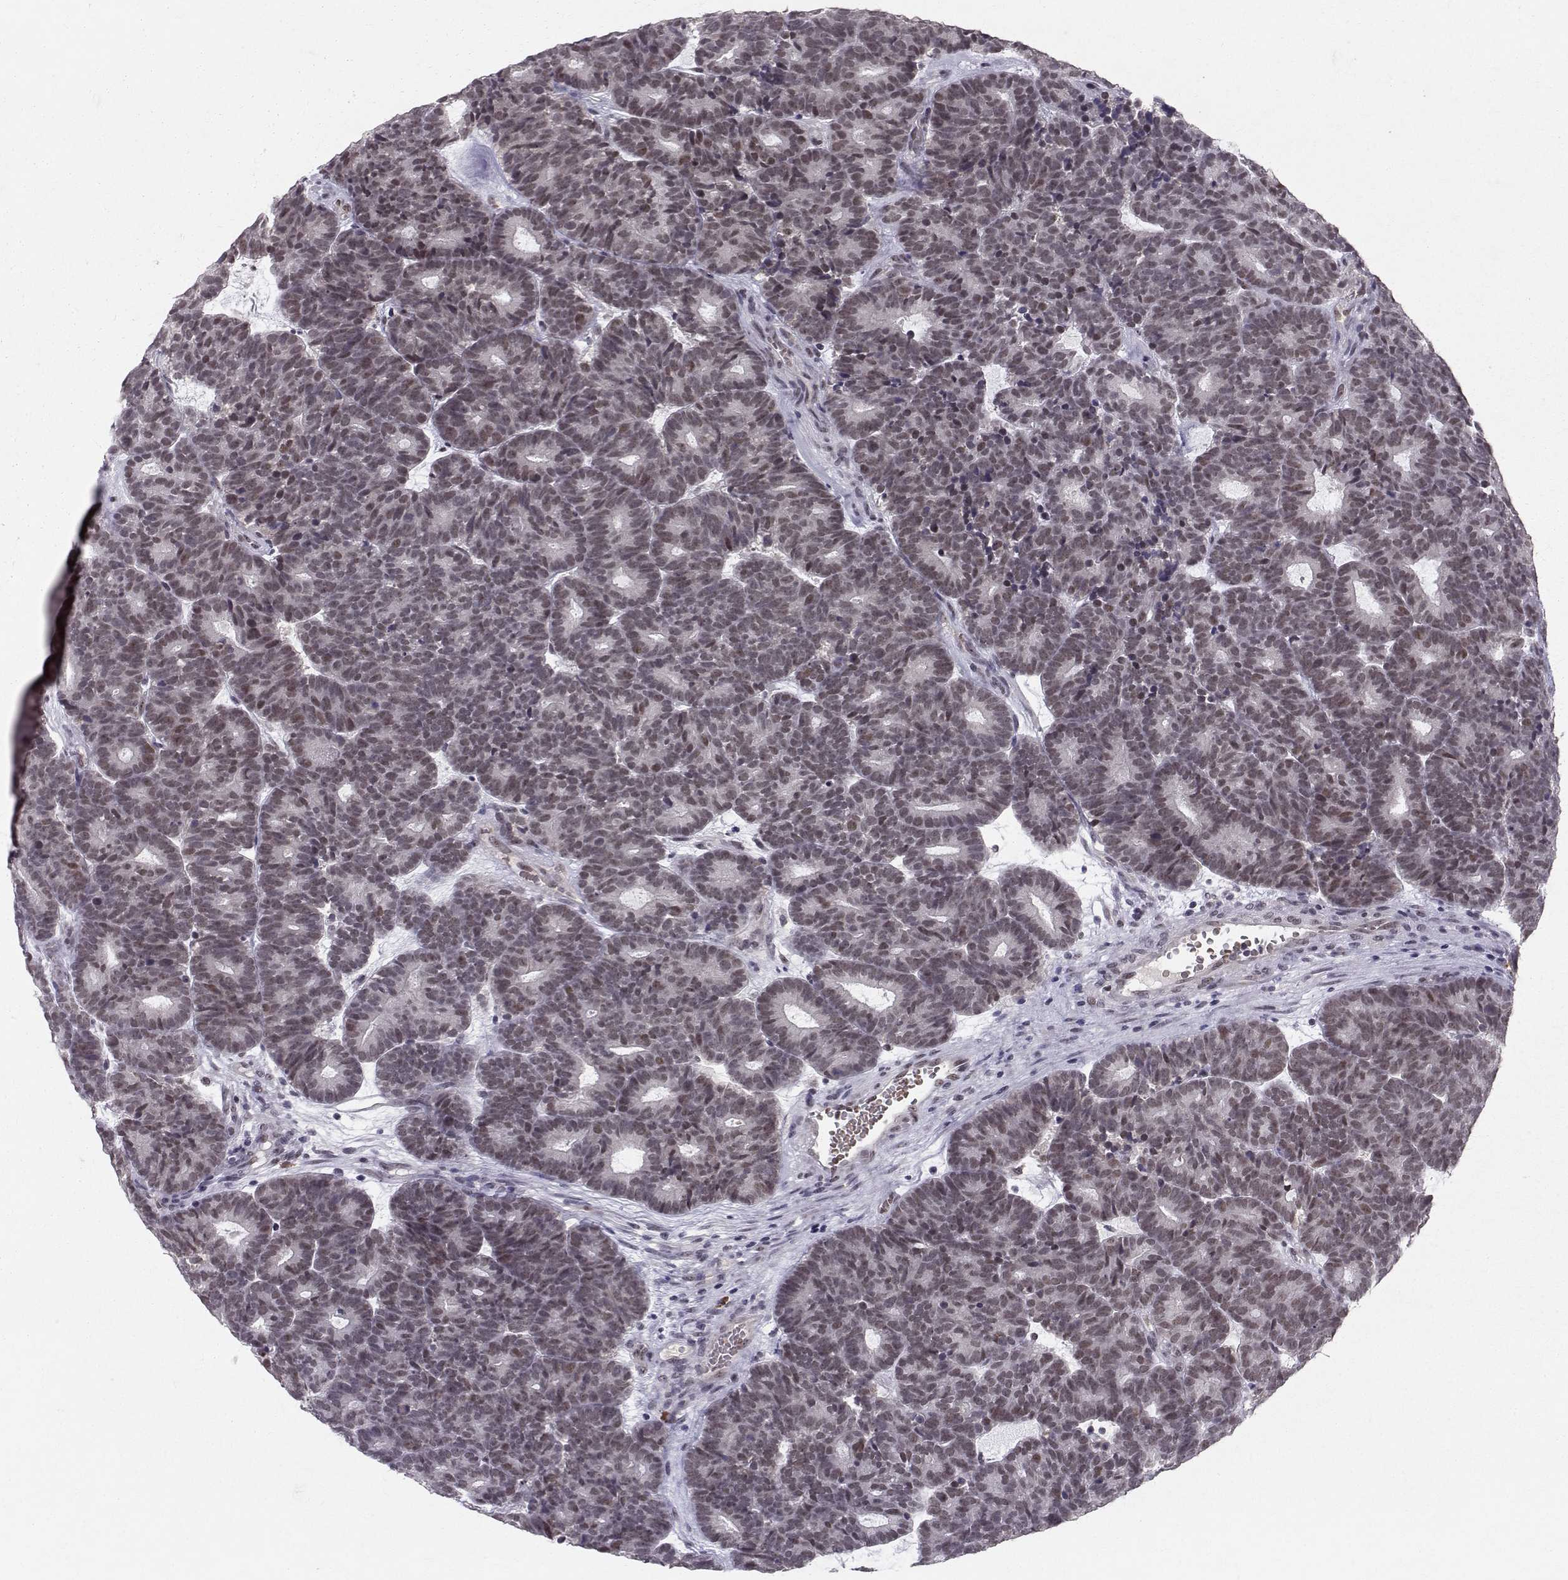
{"staining": {"intensity": "negative", "quantity": "none", "location": "none"}, "tissue": "head and neck cancer", "cell_type": "Tumor cells", "image_type": "cancer", "snomed": [{"axis": "morphology", "description": "Adenocarcinoma, NOS"}, {"axis": "topography", "description": "Head-Neck"}], "caption": "A high-resolution micrograph shows immunohistochemistry (IHC) staining of adenocarcinoma (head and neck), which displays no significant expression in tumor cells.", "gene": "RPP38", "patient": {"sex": "female", "age": 81}}